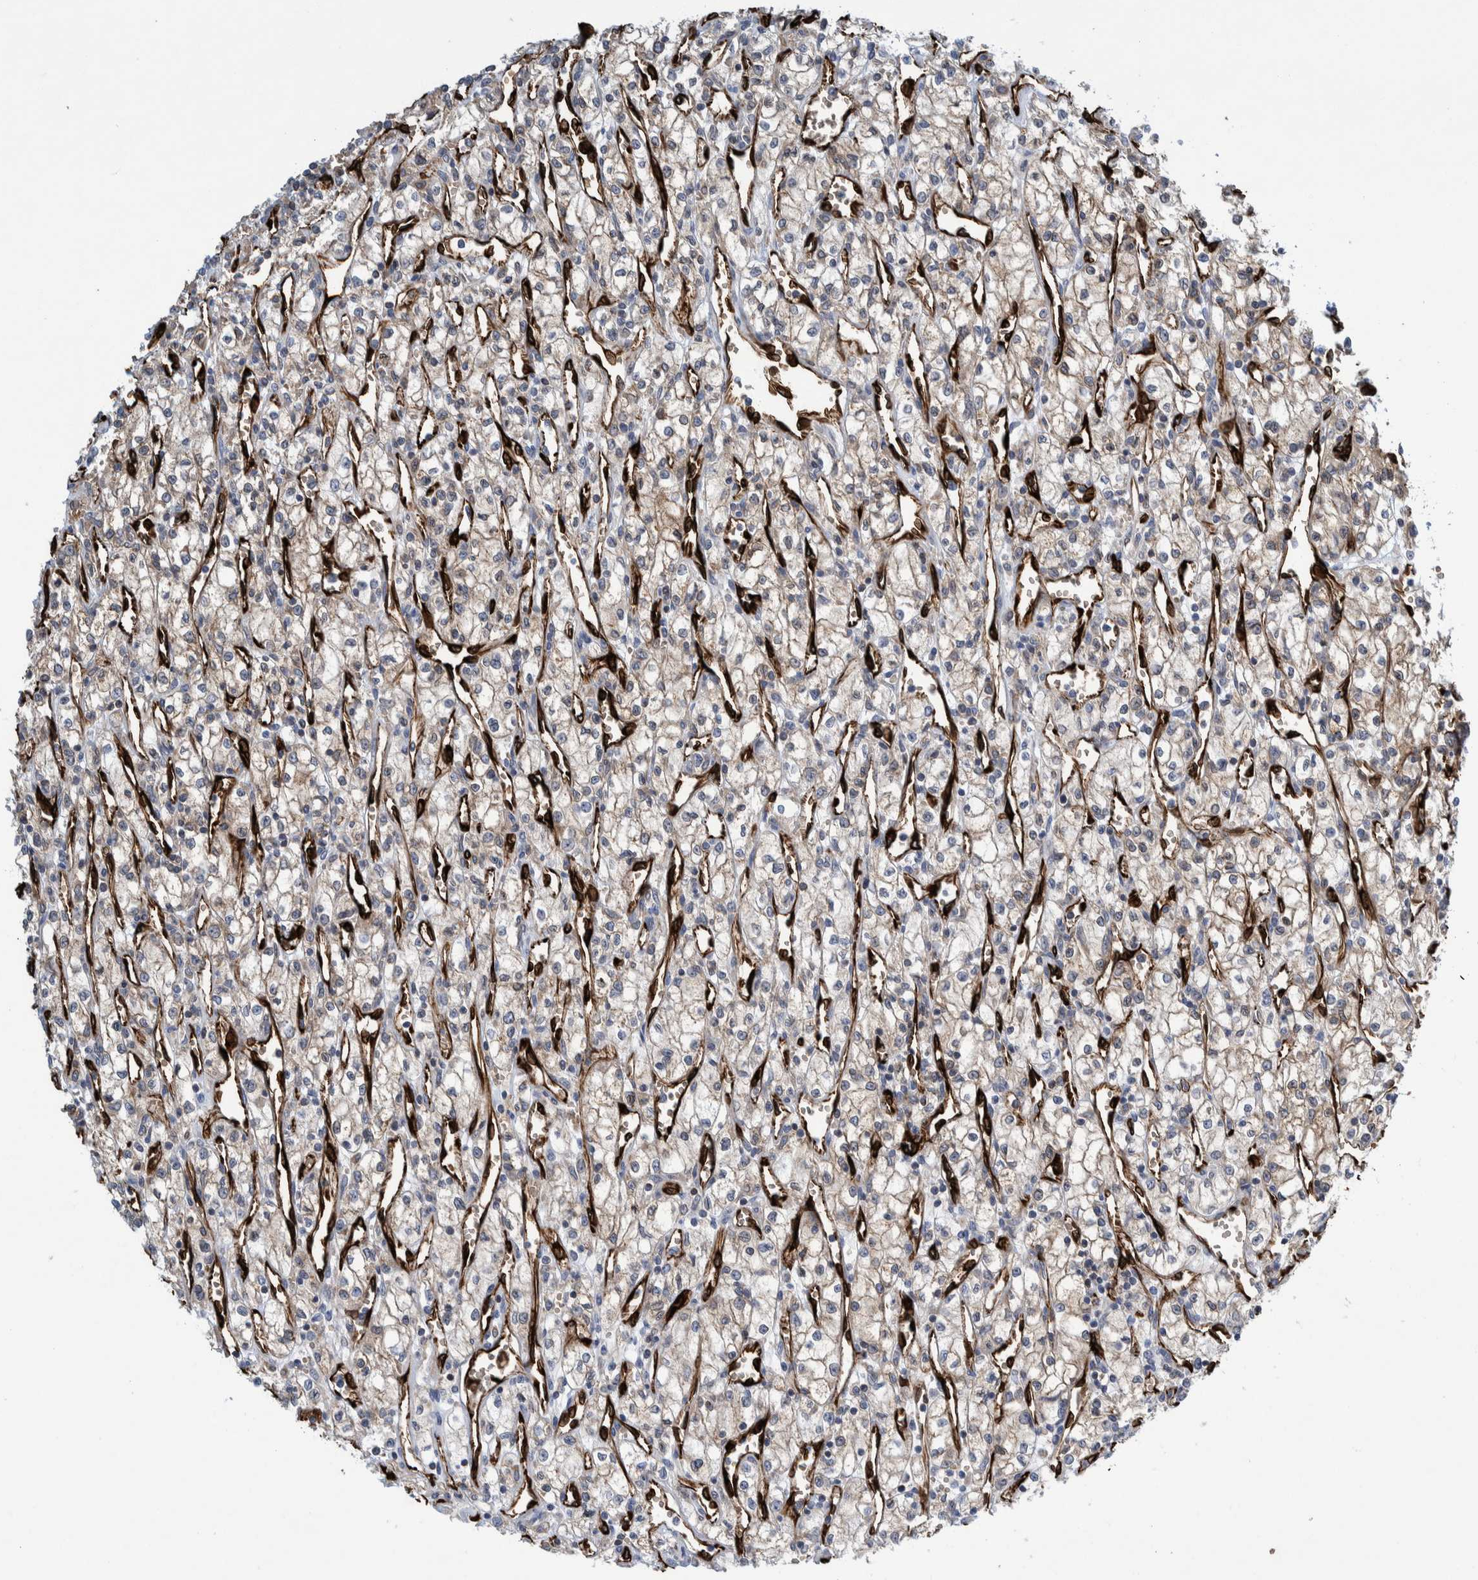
{"staining": {"intensity": "weak", "quantity": "<25%", "location": "cytoplasmic/membranous"}, "tissue": "renal cancer", "cell_type": "Tumor cells", "image_type": "cancer", "snomed": [{"axis": "morphology", "description": "Adenocarcinoma, NOS"}, {"axis": "topography", "description": "Kidney"}], "caption": "IHC of adenocarcinoma (renal) displays no expression in tumor cells. (Immunohistochemistry, brightfield microscopy, high magnification).", "gene": "THEM6", "patient": {"sex": "male", "age": 59}}